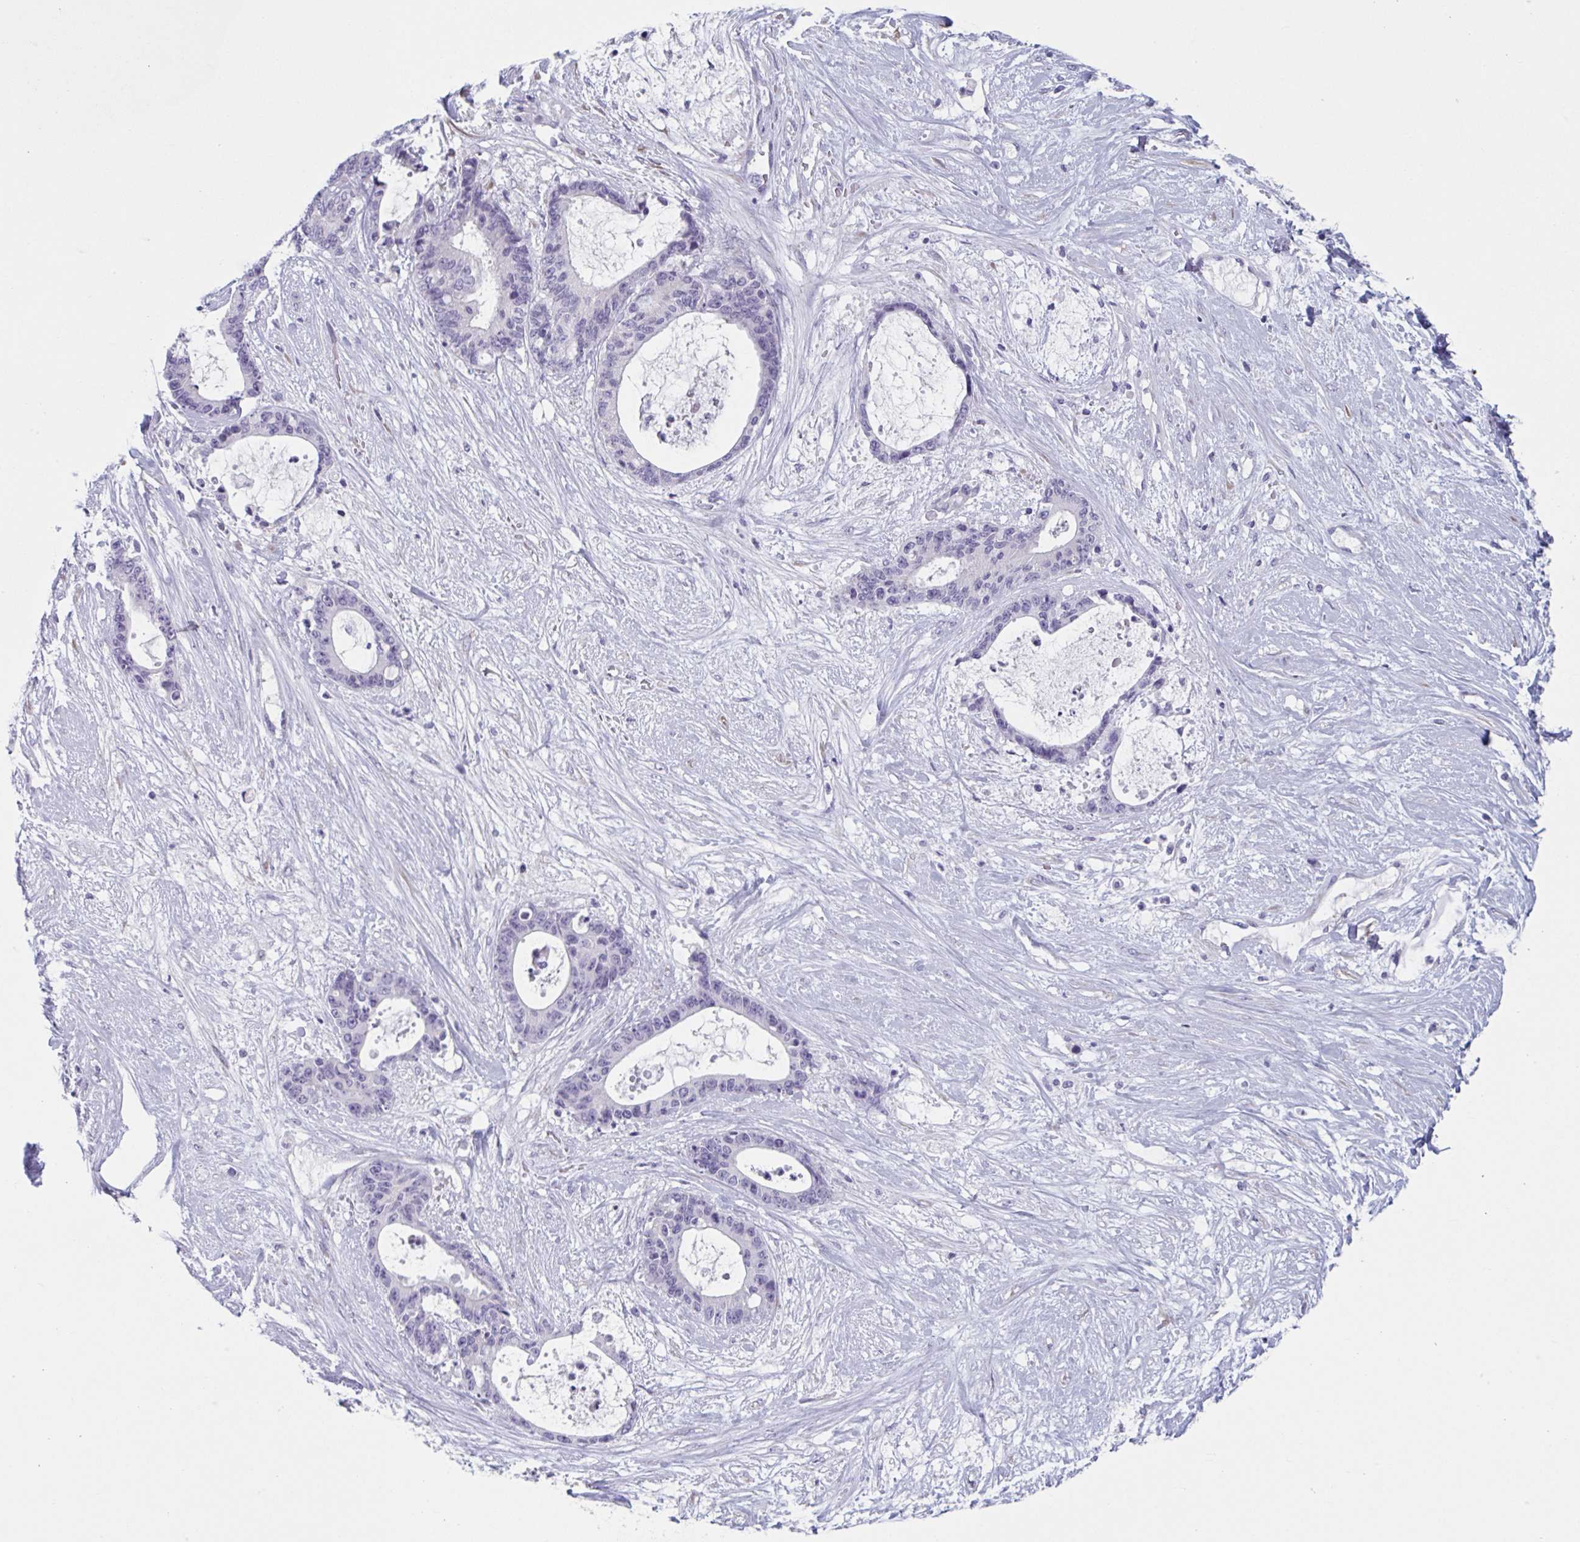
{"staining": {"intensity": "negative", "quantity": "none", "location": "none"}, "tissue": "liver cancer", "cell_type": "Tumor cells", "image_type": "cancer", "snomed": [{"axis": "morphology", "description": "Normal tissue, NOS"}, {"axis": "morphology", "description": "Cholangiocarcinoma"}, {"axis": "topography", "description": "Liver"}, {"axis": "topography", "description": "Peripheral nerve tissue"}], "caption": "The immunohistochemistry (IHC) histopathology image has no significant staining in tumor cells of liver cancer (cholangiocarcinoma) tissue. (Immunohistochemistry, brightfield microscopy, high magnification).", "gene": "HSD11B2", "patient": {"sex": "female", "age": 73}}